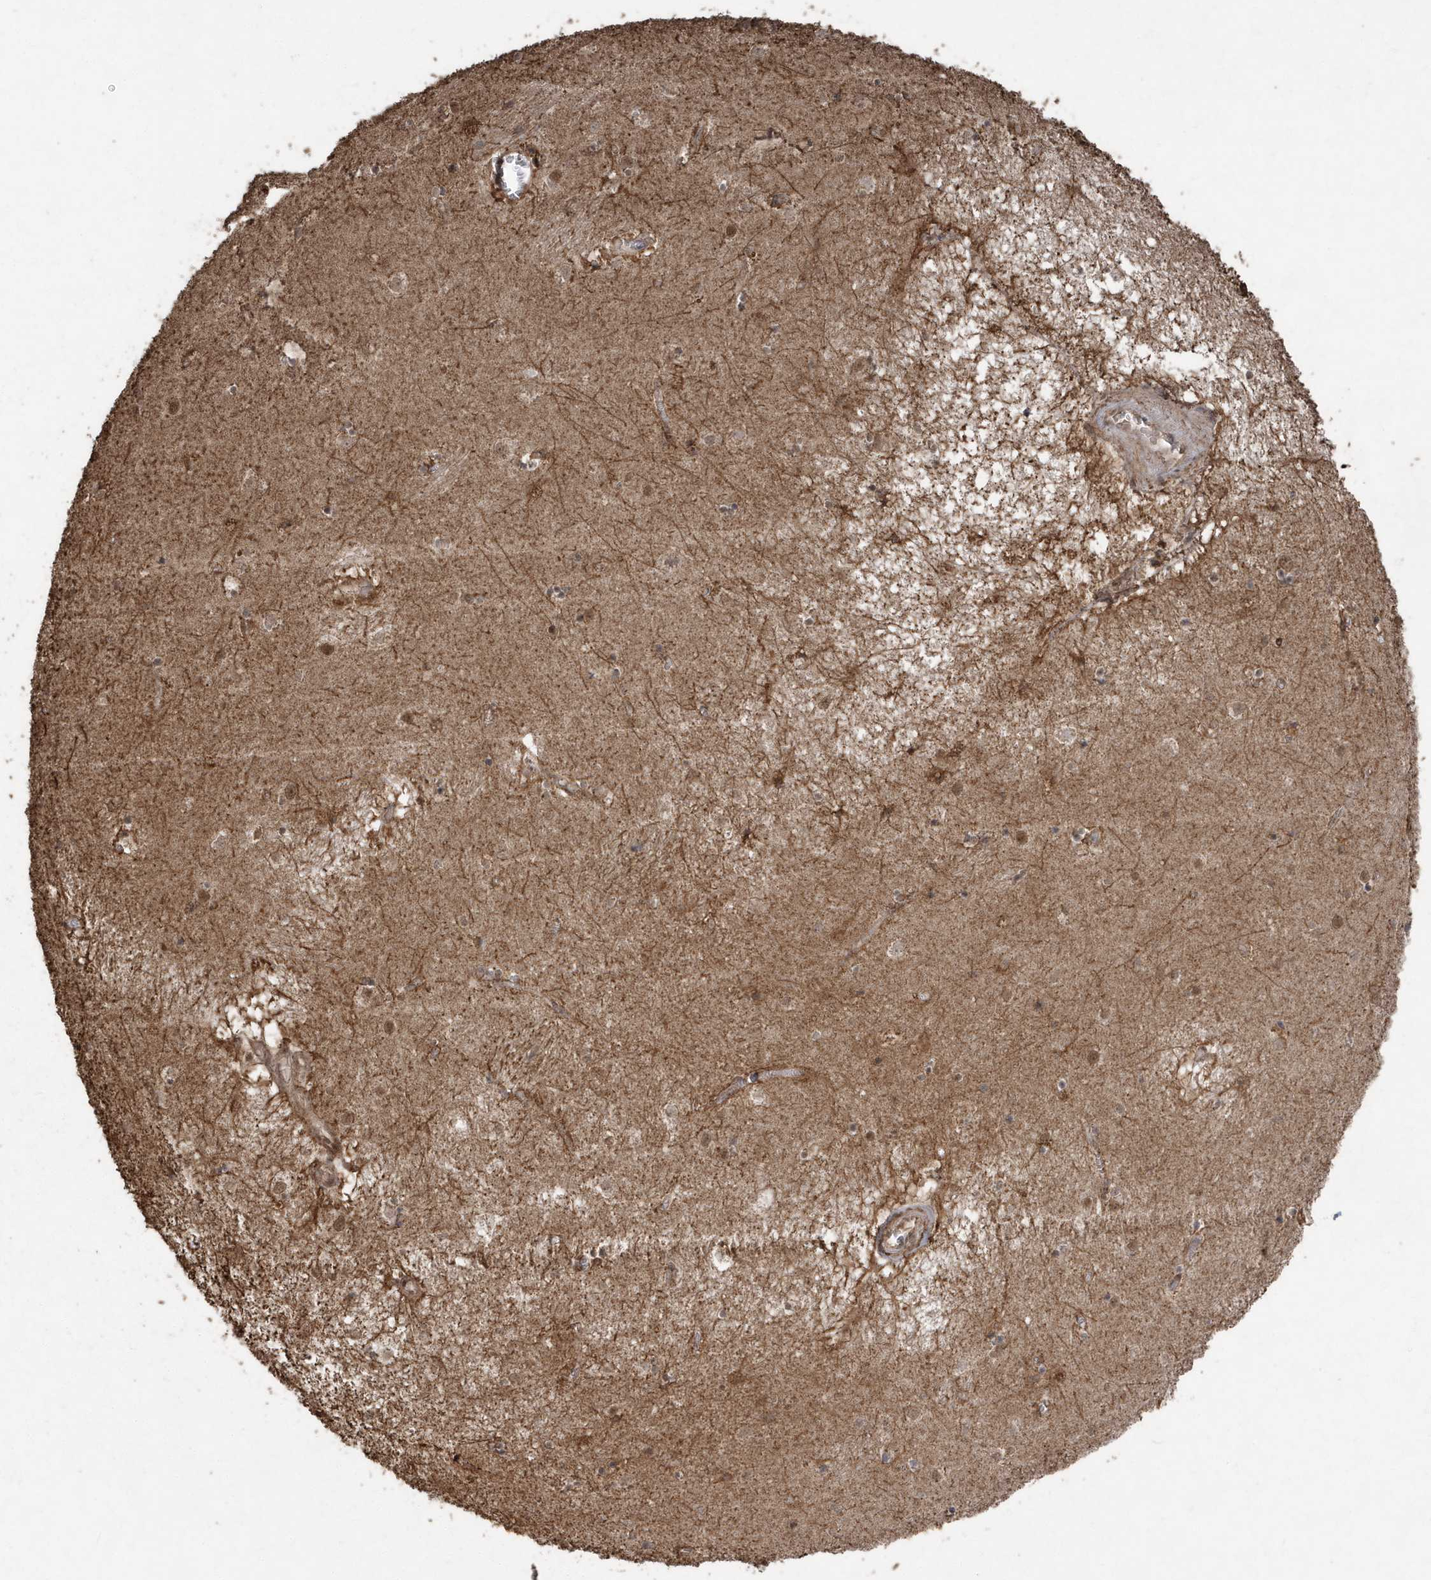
{"staining": {"intensity": "moderate", "quantity": "<25%", "location": "cytoplasmic/membranous,nuclear"}, "tissue": "caudate", "cell_type": "Glial cells", "image_type": "normal", "snomed": [{"axis": "morphology", "description": "Normal tissue, NOS"}, {"axis": "topography", "description": "Lateral ventricle wall"}], "caption": "A low amount of moderate cytoplasmic/membranous,nuclear positivity is appreciated in about <25% of glial cells in benign caudate.", "gene": "PAXBP1", "patient": {"sex": "male", "age": 70}}